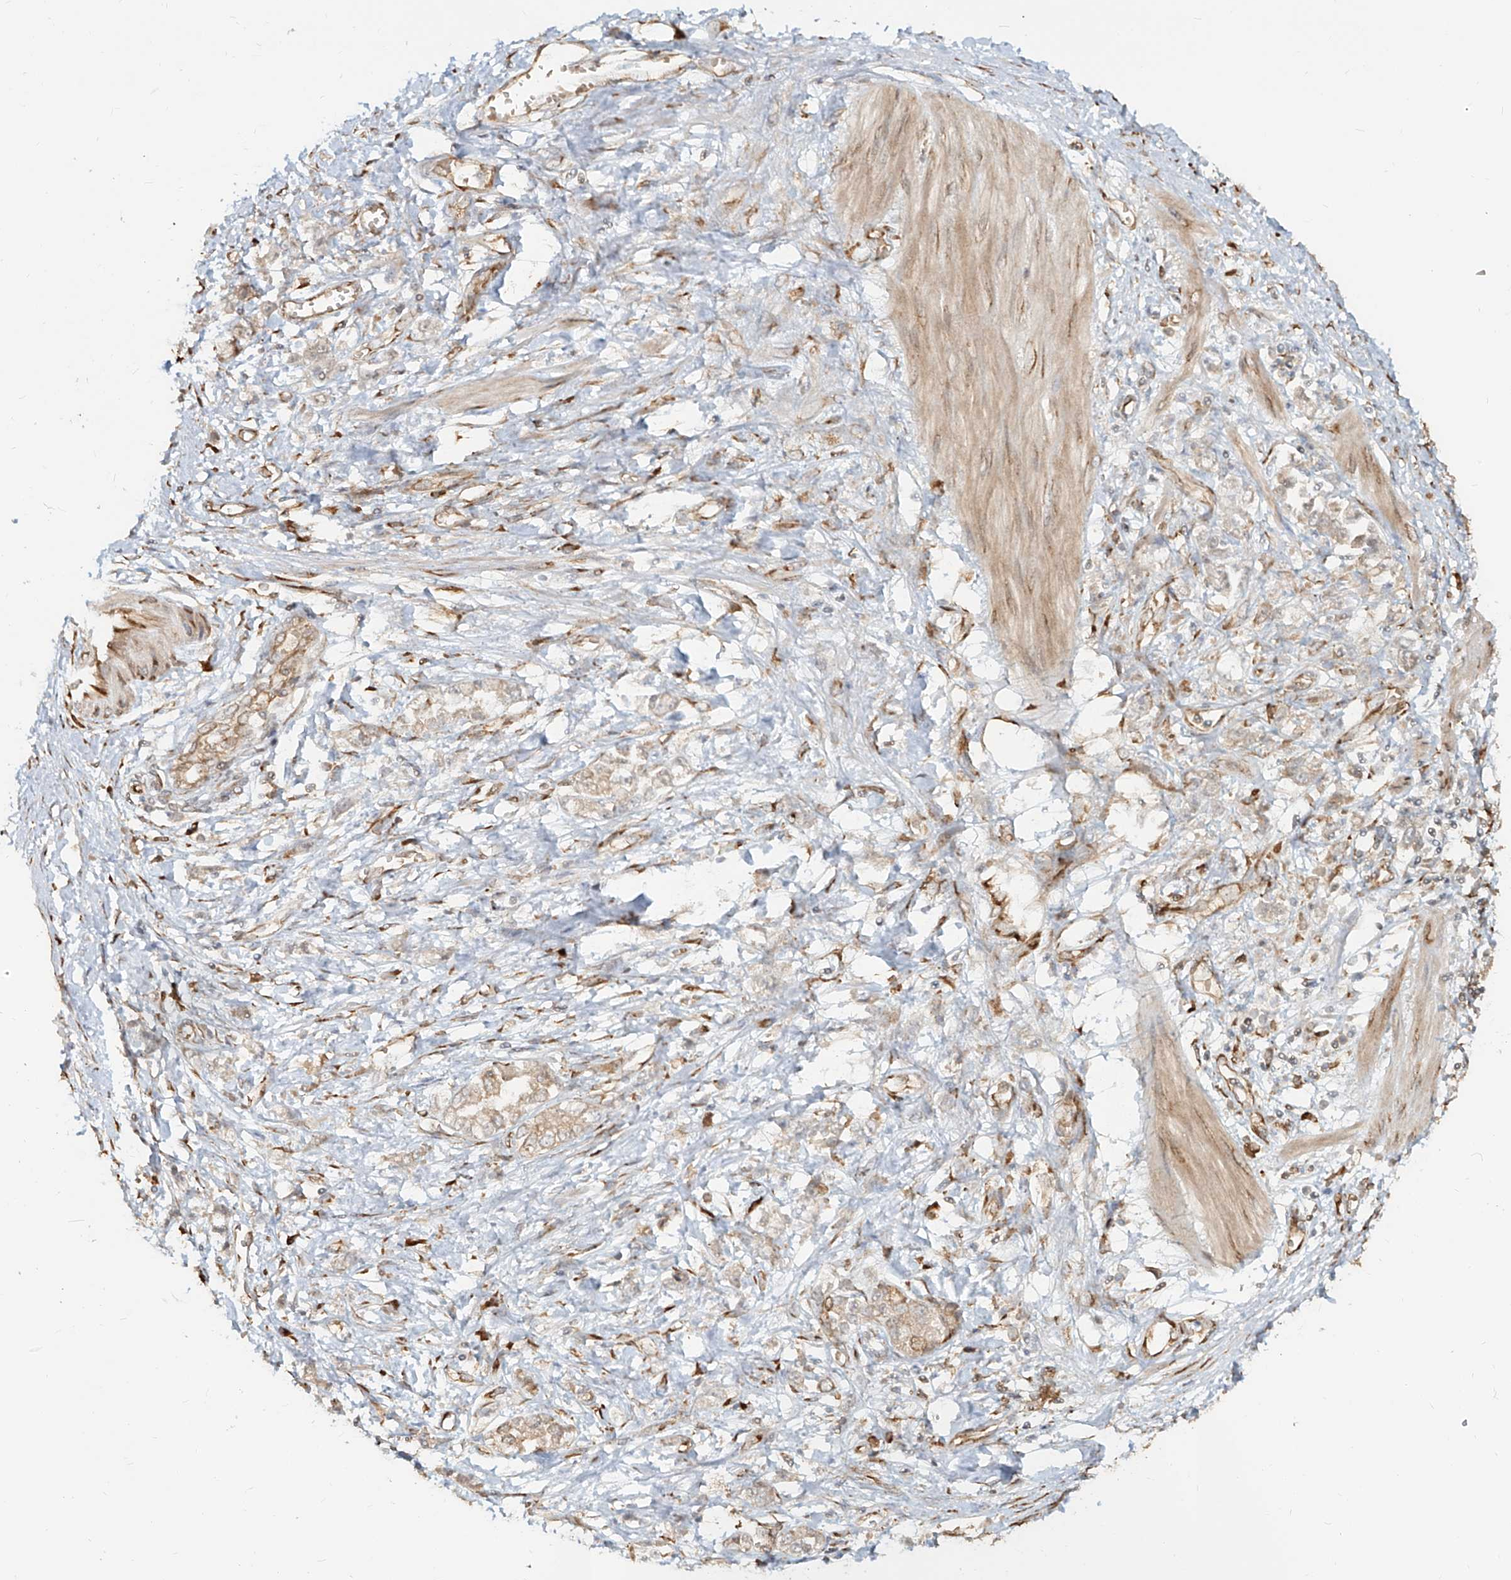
{"staining": {"intensity": "weak", "quantity": "<25%", "location": "cytoplasmic/membranous"}, "tissue": "stomach cancer", "cell_type": "Tumor cells", "image_type": "cancer", "snomed": [{"axis": "morphology", "description": "Adenocarcinoma, NOS"}, {"axis": "topography", "description": "Stomach"}], "caption": "High magnification brightfield microscopy of stomach adenocarcinoma stained with DAB (3,3'-diaminobenzidine) (brown) and counterstained with hematoxylin (blue): tumor cells show no significant positivity. The staining was performed using DAB to visualize the protein expression in brown, while the nuclei were stained in blue with hematoxylin (Magnification: 20x).", "gene": "UBE2K", "patient": {"sex": "female", "age": 76}}